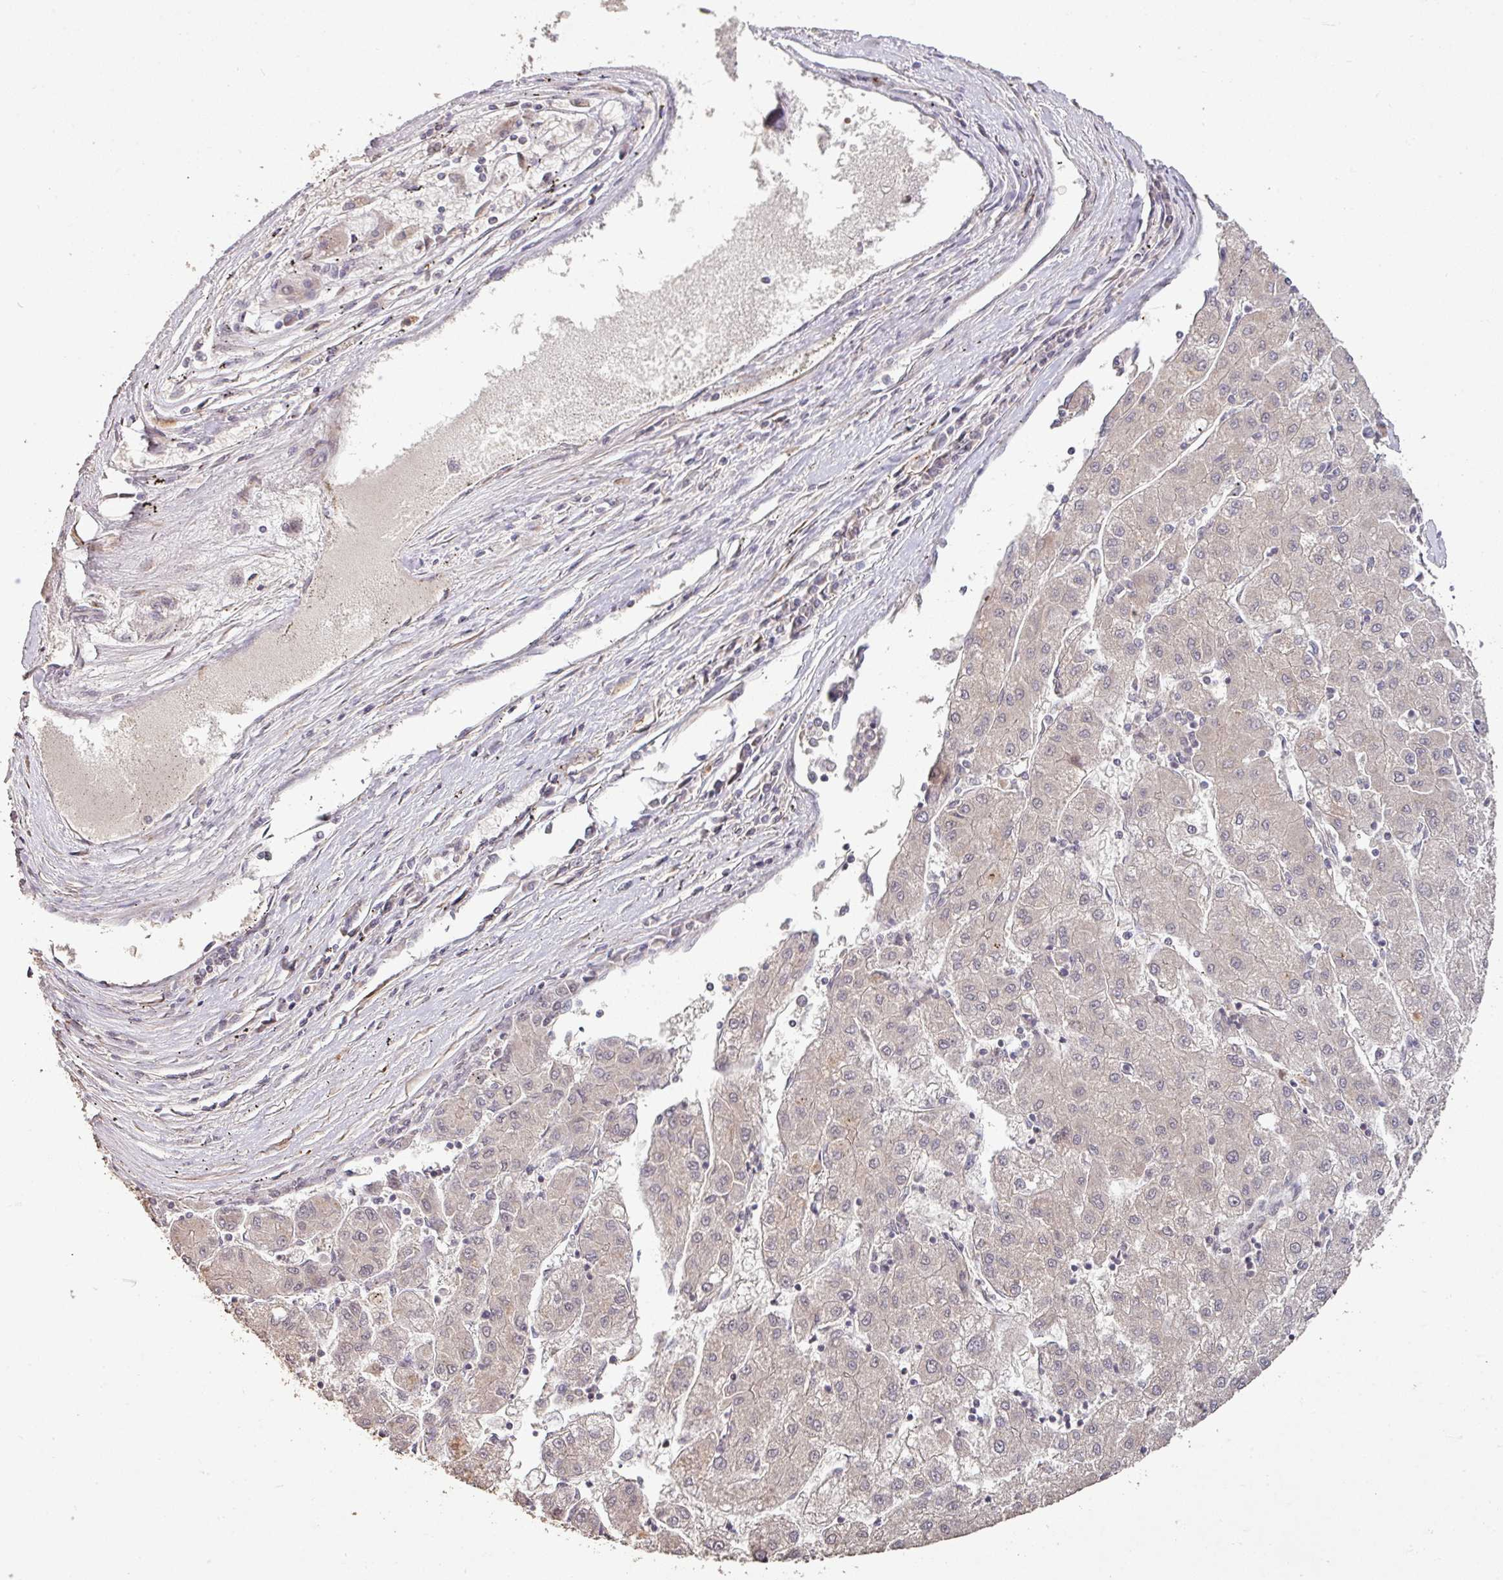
{"staining": {"intensity": "negative", "quantity": "none", "location": "none"}, "tissue": "liver cancer", "cell_type": "Tumor cells", "image_type": "cancer", "snomed": [{"axis": "morphology", "description": "Carcinoma, Hepatocellular, NOS"}, {"axis": "topography", "description": "Liver"}], "caption": "This image is of liver cancer stained with immunohistochemistry (IHC) to label a protein in brown with the nuclei are counter-stained blue. There is no positivity in tumor cells.", "gene": "RPL23A", "patient": {"sex": "male", "age": 72}}